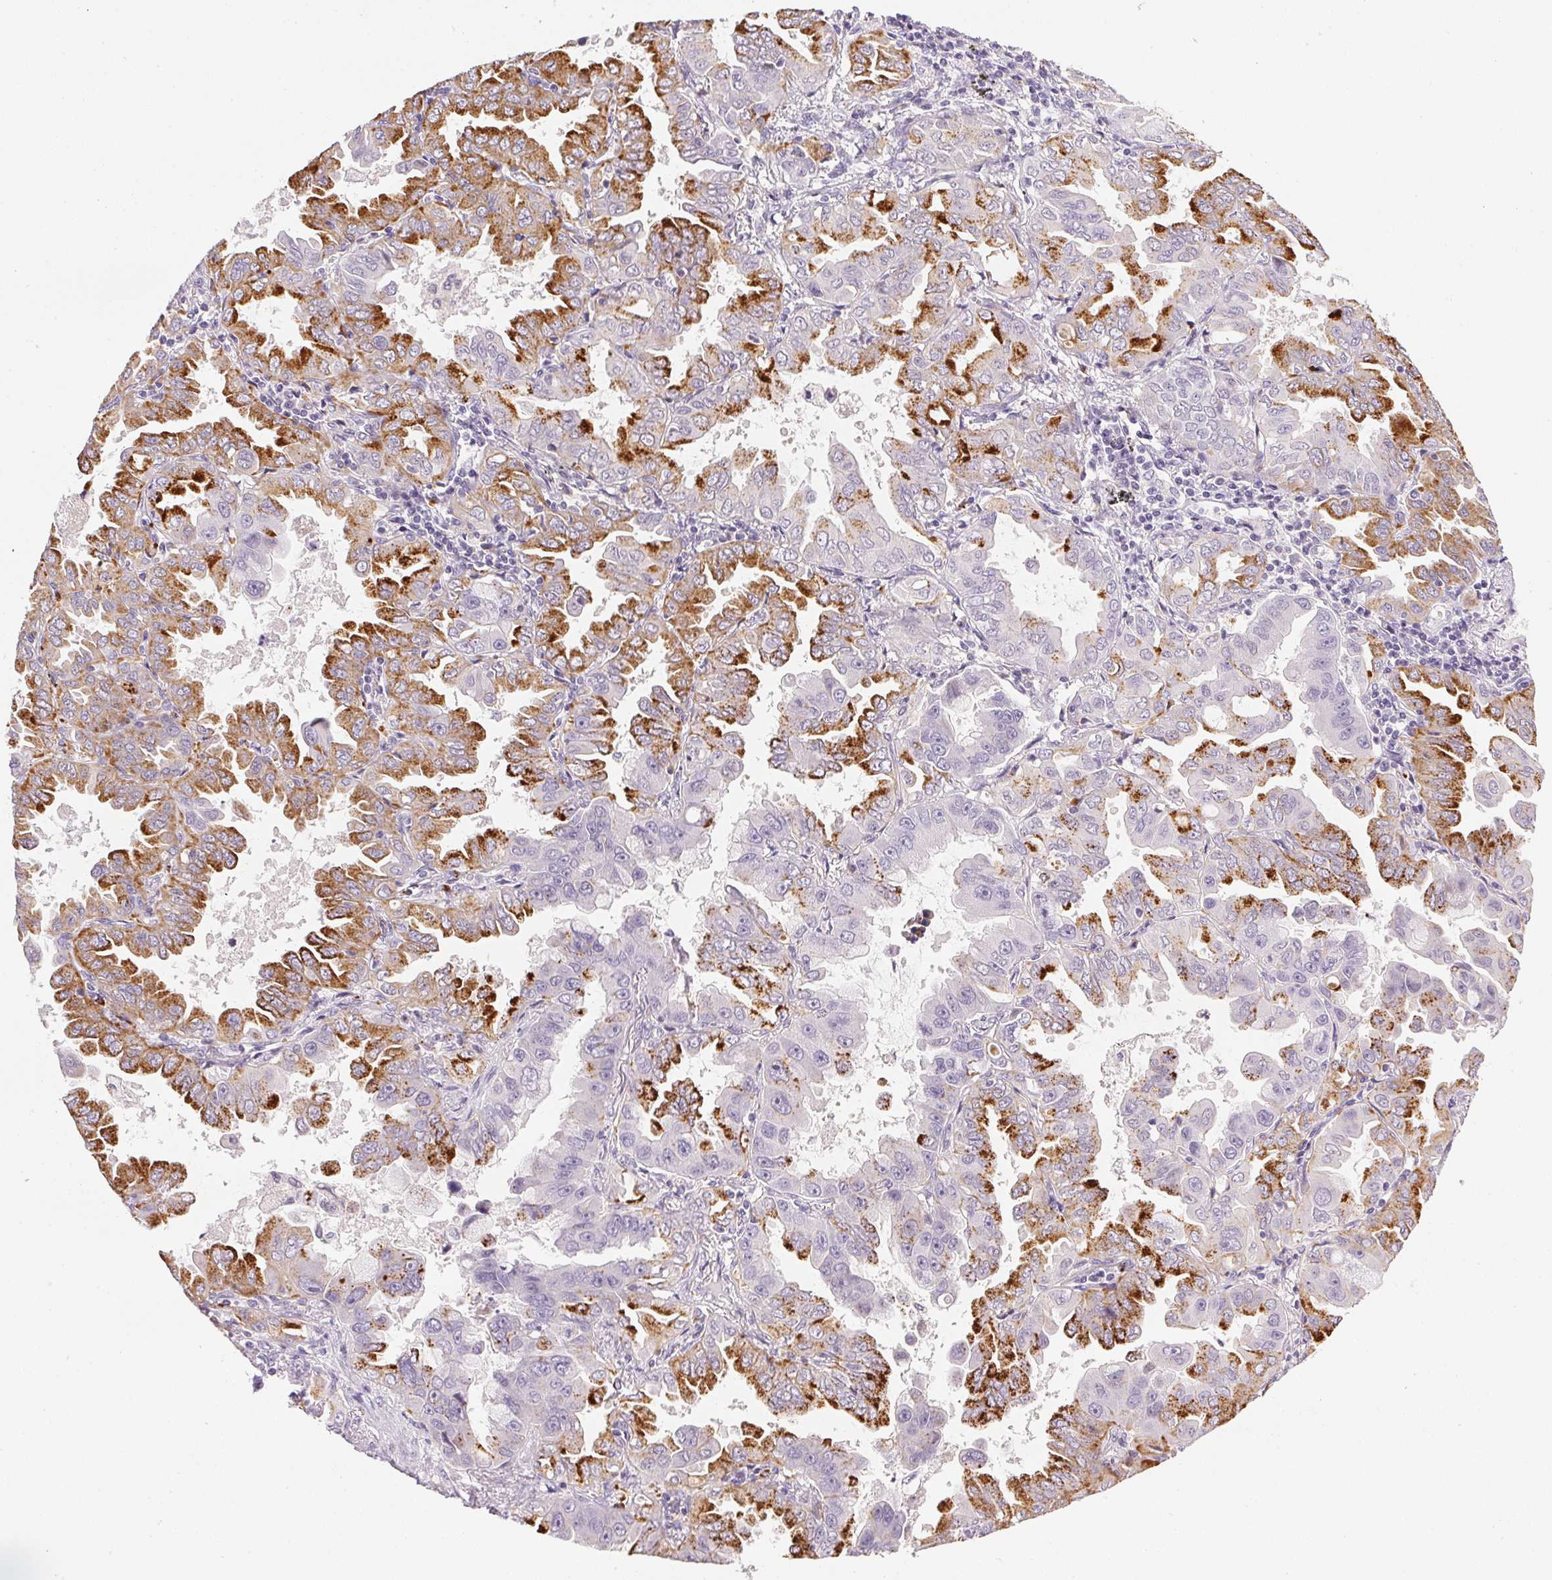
{"staining": {"intensity": "strong", "quantity": "25%-75%", "location": "cytoplasmic/membranous"}, "tissue": "lung cancer", "cell_type": "Tumor cells", "image_type": "cancer", "snomed": [{"axis": "morphology", "description": "Adenocarcinoma, NOS"}, {"axis": "topography", "description": "Lung"}], "caption": "Immunohistochemical staining of human lung cancer (adenocarcinoma) exhibits high levels of strong cytoplasmic/membranous protein positivity in approximately 25%-75% of tumor cells. The staining was performed using DAB (3,3'-diaminobenzidine) to visualize the protein expression in brown, while the nuclei were stained in blue with hematoxylin (Magnification: 20x).", "gene": "GSDMC", "patient": {"sex": "male", "age": 64}}